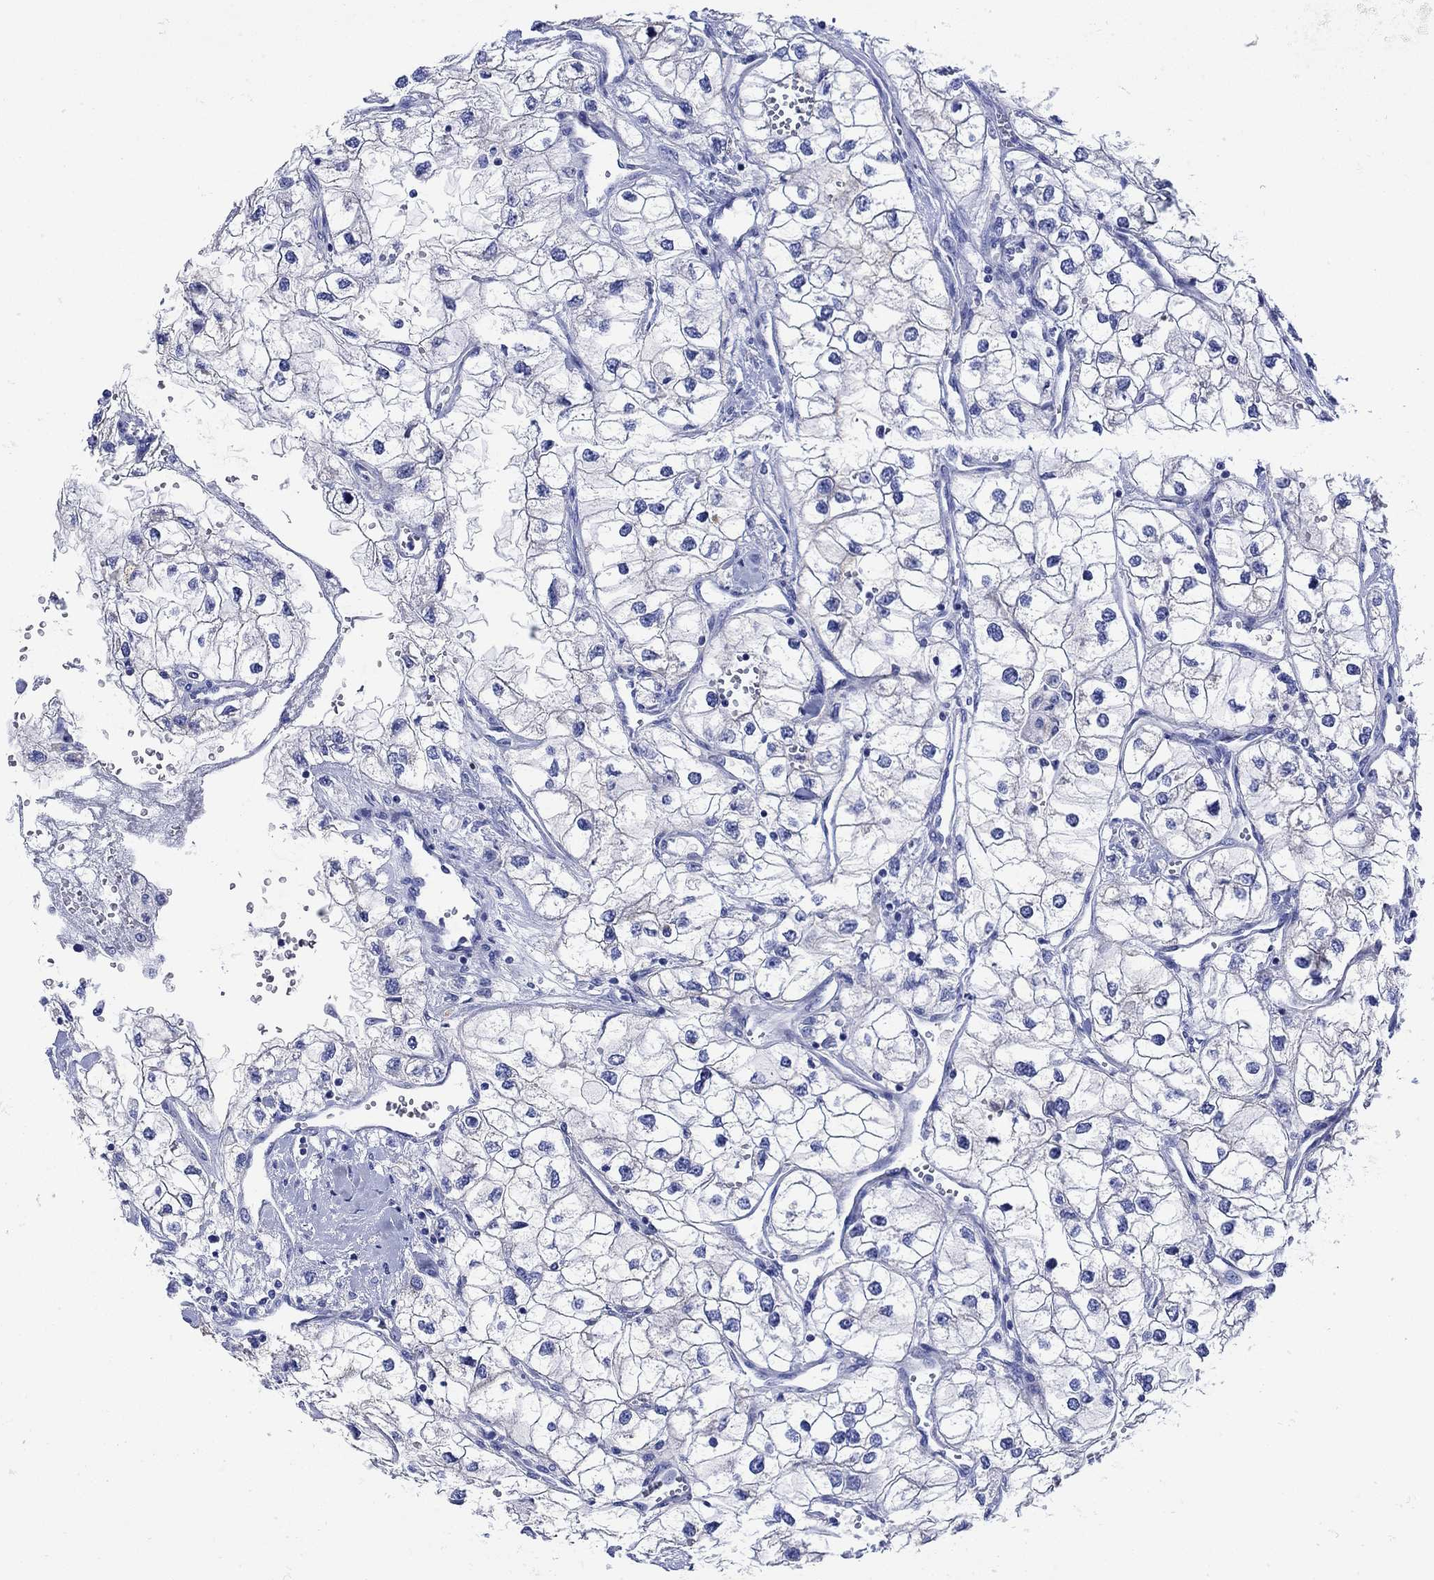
{"staining": {"intensity": "negative", "quantity": "none", "location": "none"}, "tissue": "renal cancer", "cell_type": "Tumor cells", "image_type": "cancer", "snomed": [{"axis": "morphology", "description": "Adenocarcinoma, NOS"}, {"axis": "topography", "description": "Kidney"}], "caption": "Histopathology image shows no significant protein positivity in tumor cells of renal cancer (adenocarcinoma).", "gene": "ANKMY1", "patient": {"sex": "male", "age": 59}}